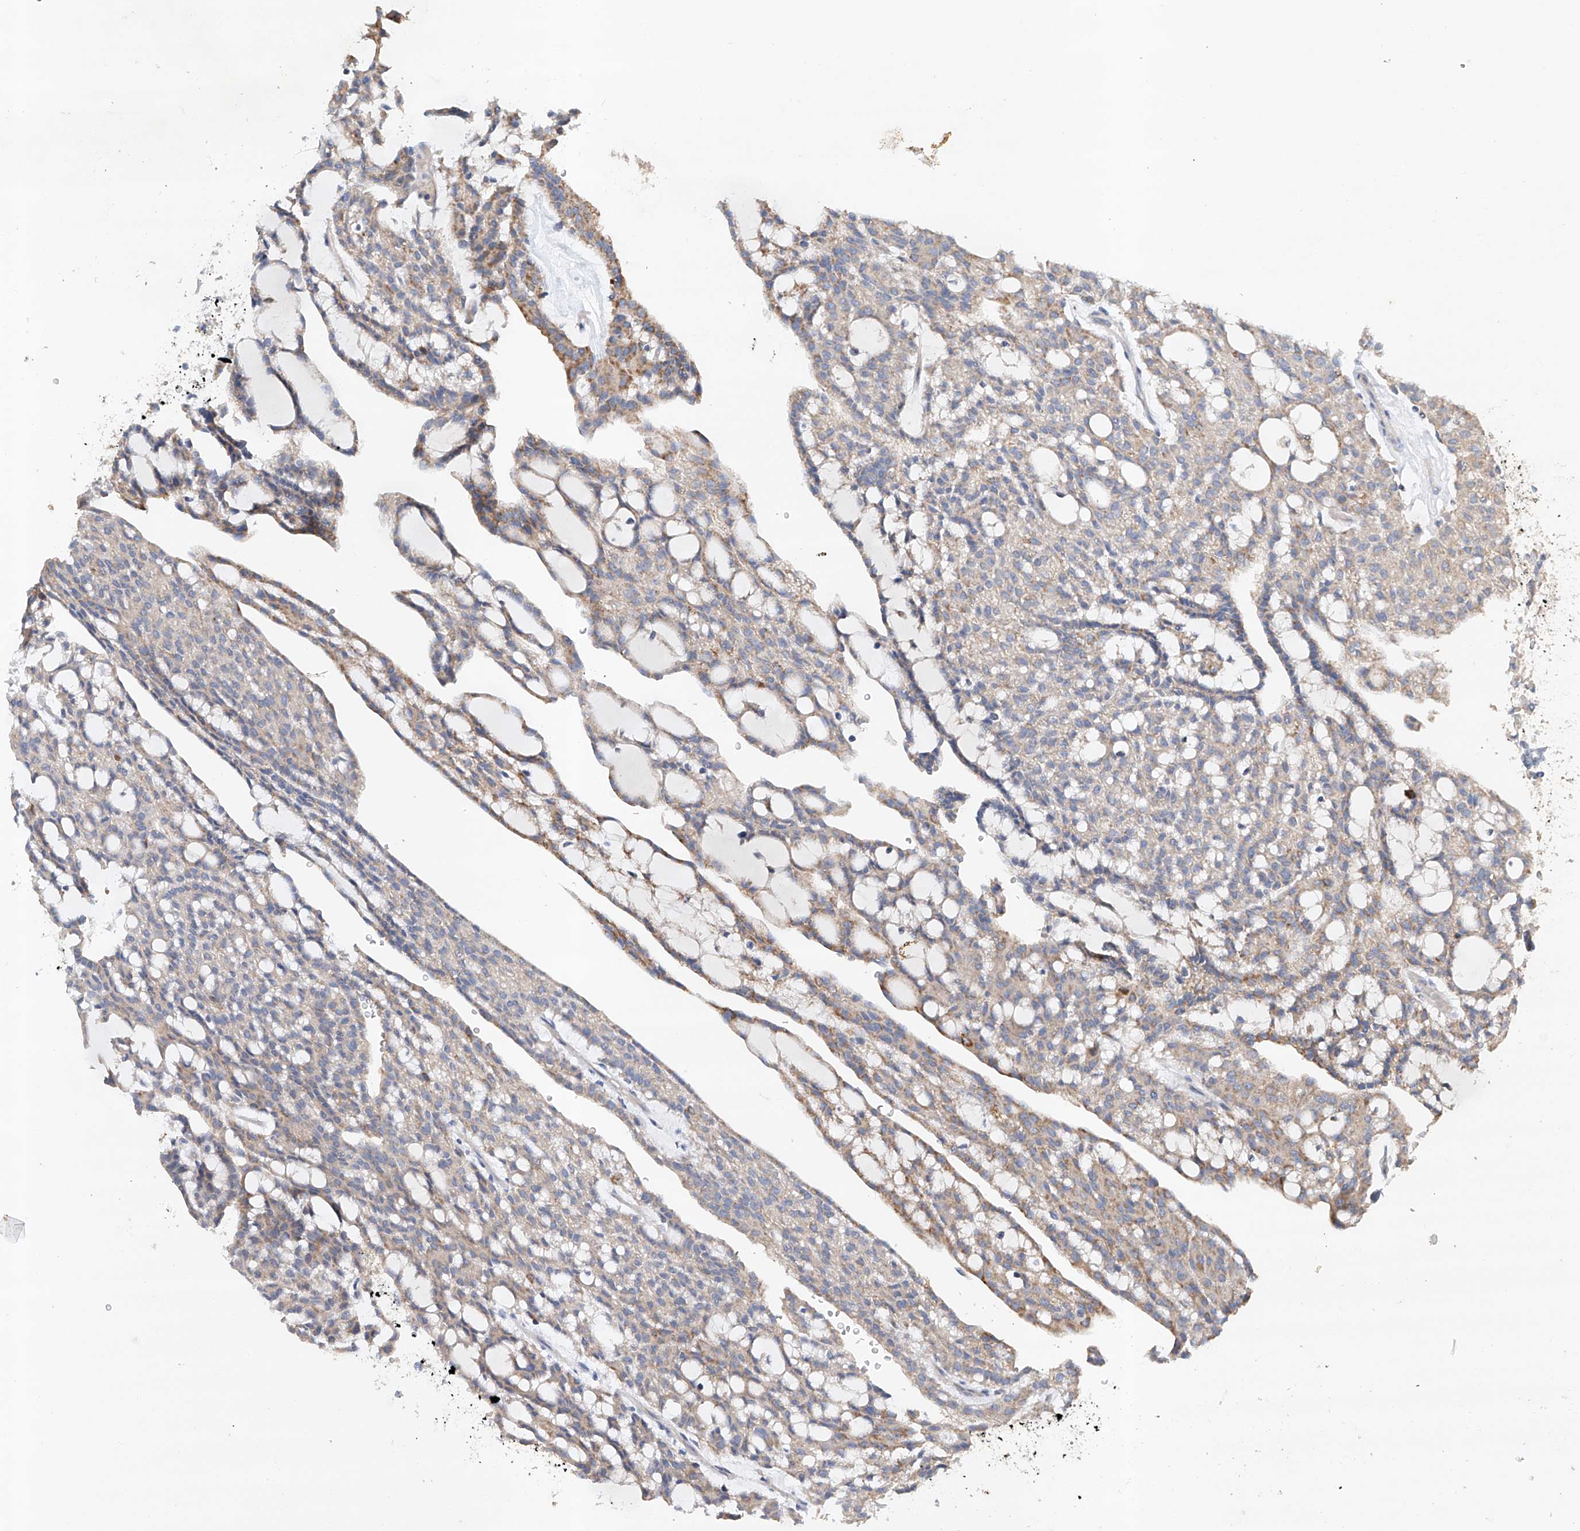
{"staining": {"intensity": "weak", "quantity": ">75%", "location": "cytoplasmic/membranous"}, "tissue": "renal cancer", "cell_type": "Tumor cells", "image_type": "cancer", "snomed": [{"axis": "morphology", "description": "Adenocarcinoma, NOS"}, {"axis": "topography", "description": "Kidney"}], "caption": "Tumor cells display low levels of weak cytoplasmic/membranous positivity in approximately >75% of cells in adenocarcinoma (renal).", "gene": "GPC4", "patient": {"sex": "male", "age": 63}}